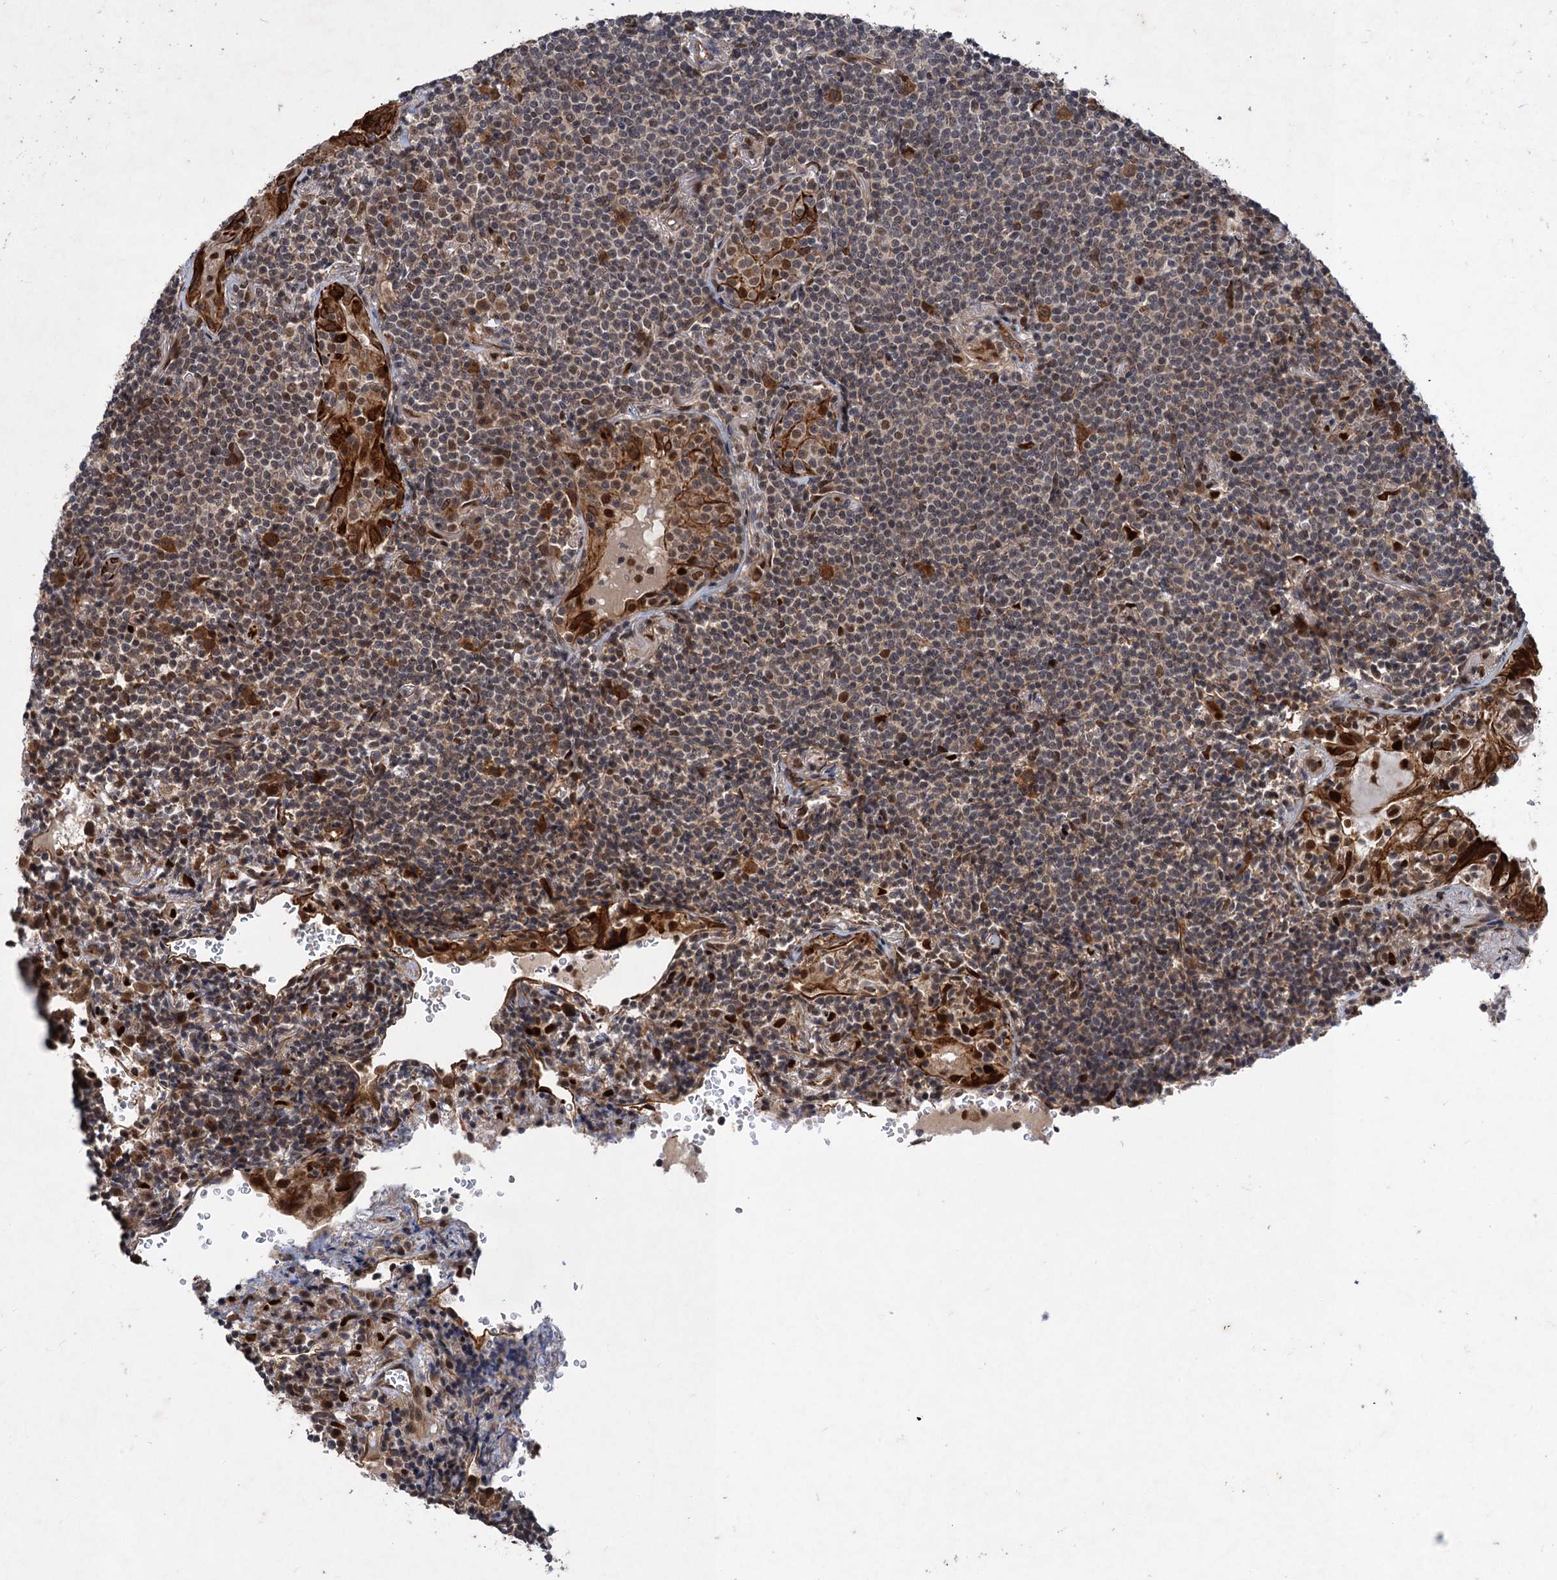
{"staining": {"intensity": "moderate", "quantity": "<25%", "location": "cytoplasmic/membranous,nuclear"}, "tissue": "lymphoma", "cell_type": "Tumor cells", "image_type": "cancer", "snomed": [{"axis": "morphology", "description": "Malignant lymphoma, non-Hodgkin's type, Low grade"}, {"axis": "topography", "description": "Lung"}], "caption": "Tumor cells exhibit low levels of moderate cytoplasmic/membranous and nuclear expression in about <25% of cells in lymphoma. (DAB (3,3'-diaminobenzidine) = brown stain, brightfield microscopy at high magnification).", "gene": "TTC31", "patient": {"sex": "female", "age": 71}}